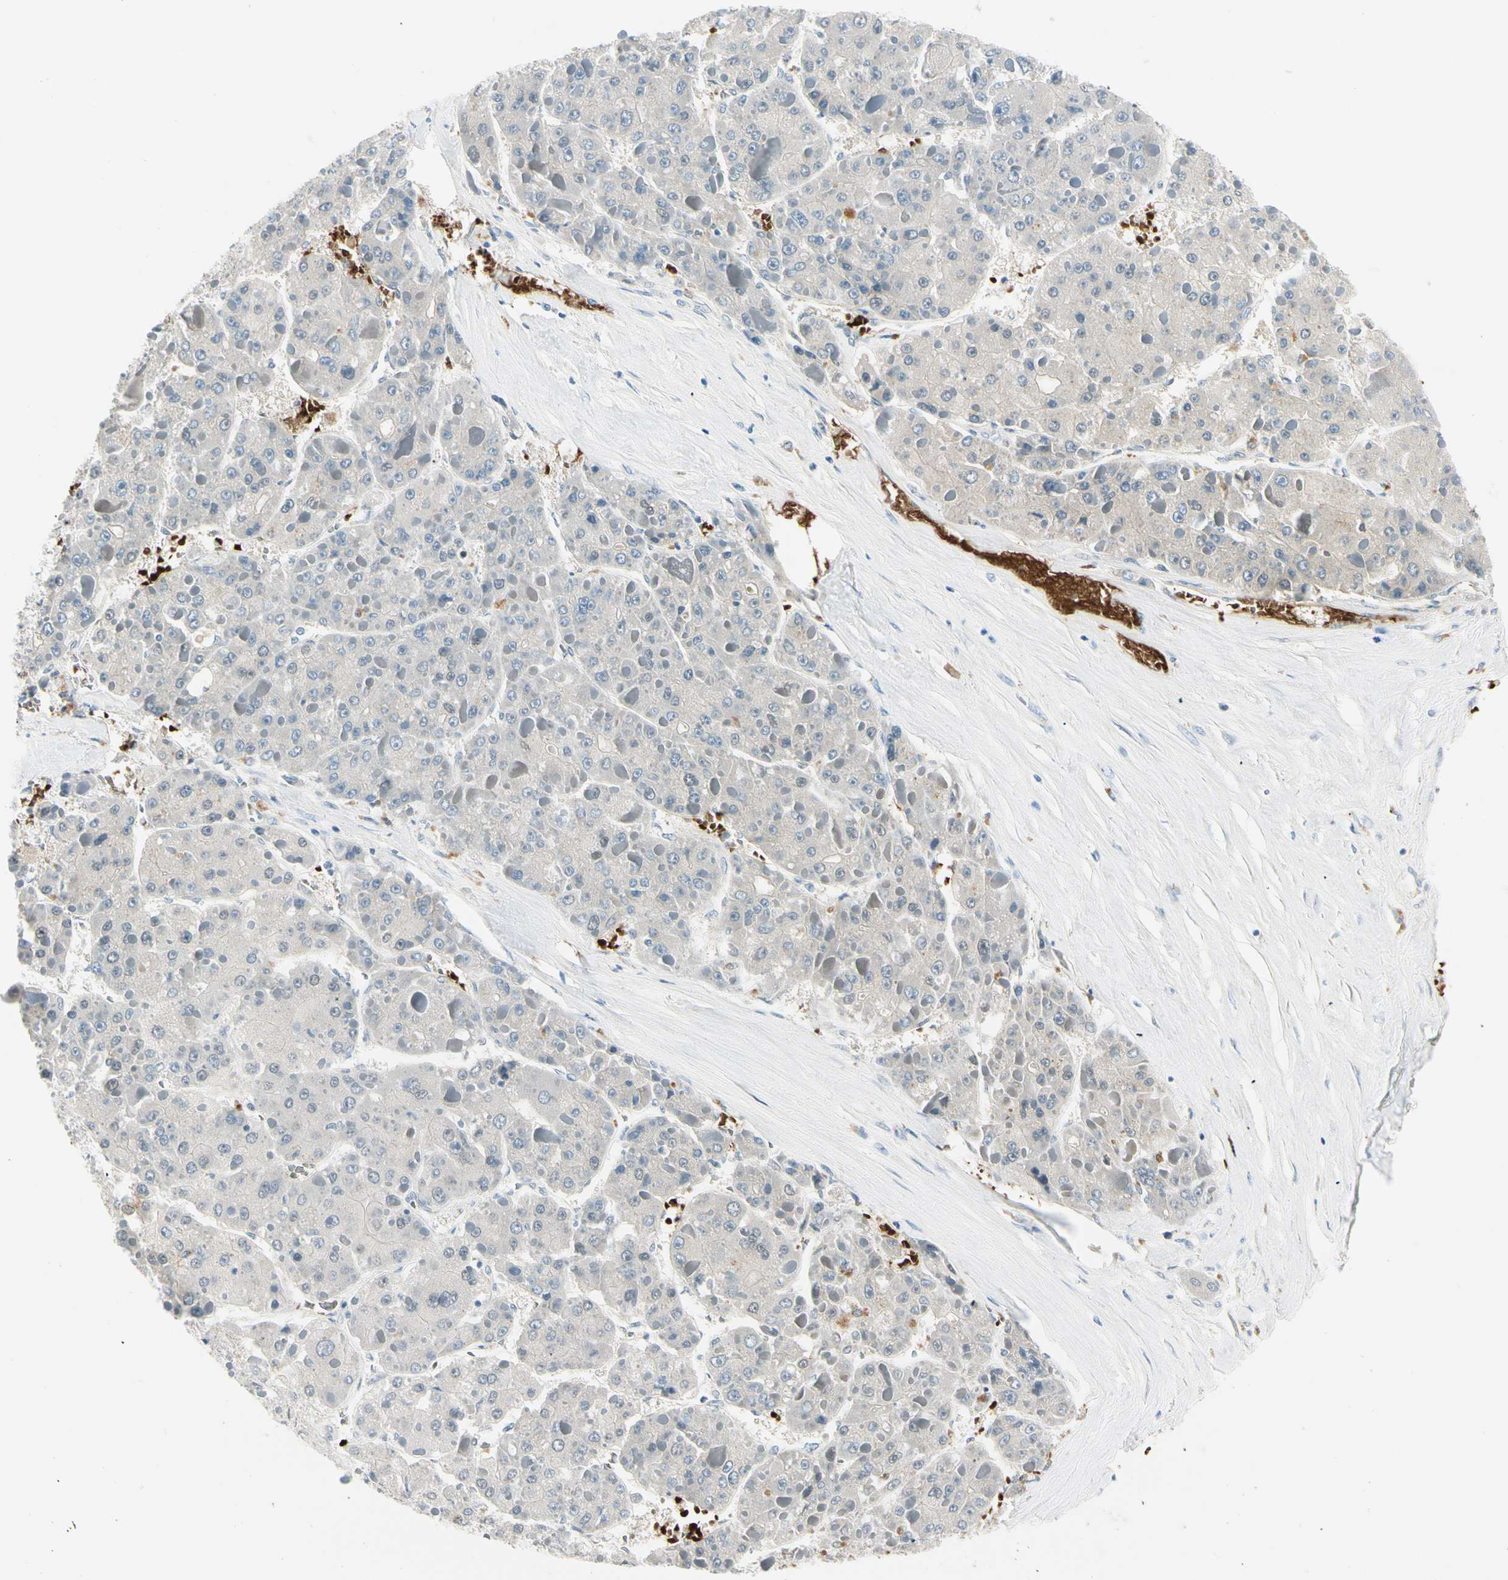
{"staining": {"intensity": "negative", "quantity": "none", "location": "none"}, "tissue": "liver cancer", "cell_type": "Tumor cells", "image_type": "cancer", "snomed": [{"axis": "morphology", "description": "Carcinoma, Hepatocellular, NOS"}, {"axis": "topography", "description": "Liver"}], "caption": "A histopathology image of human liver cancer (hepatocellular carcinoma) is negative for staining in tumor cells.", "gene": "CA1", "patient": {"sex": "female", "age": 73}}